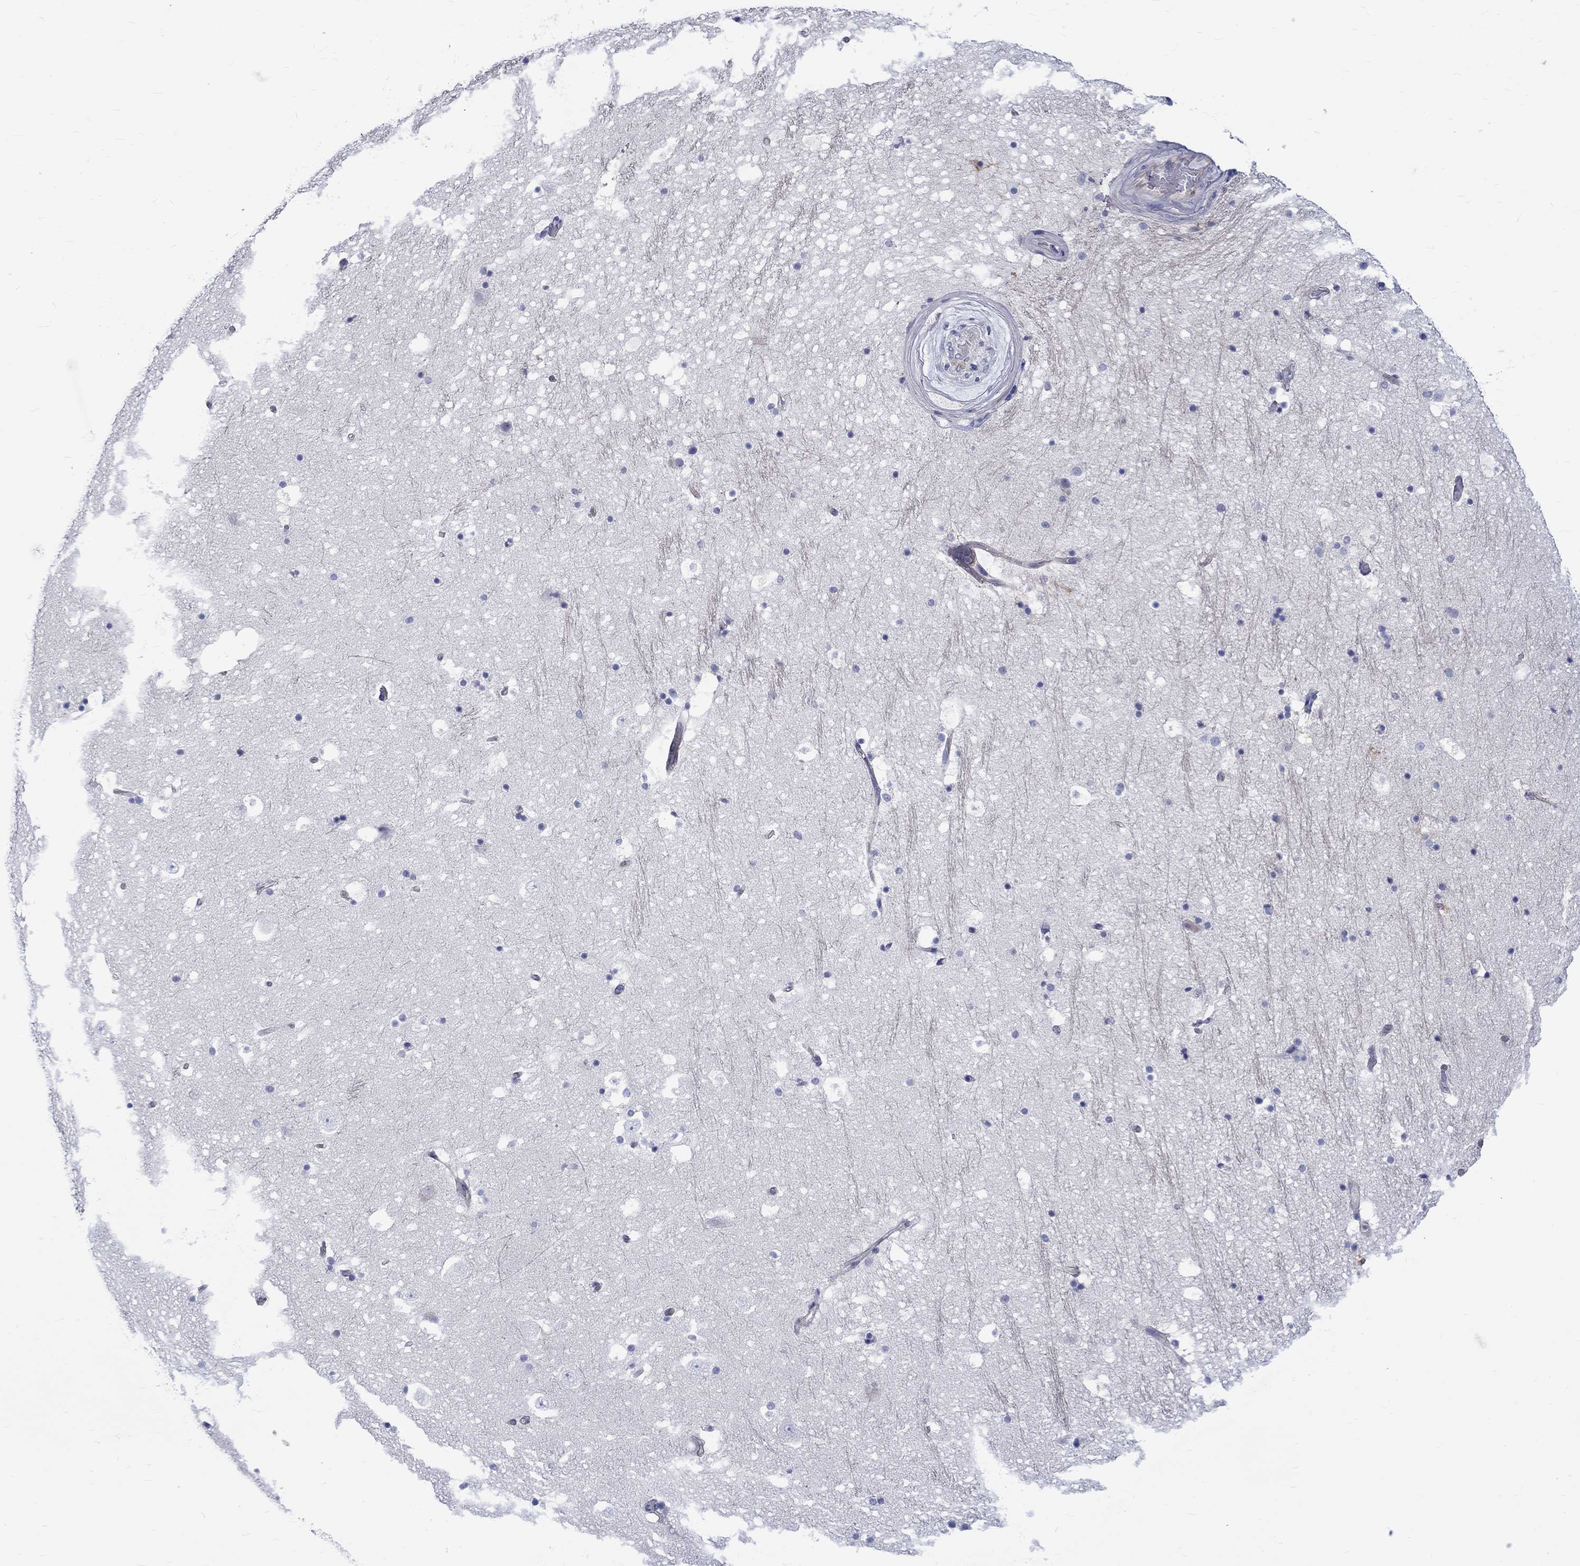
{"staining": {"intensity": "negative", "quantity": "none", "location": "none"}, "tissue": "hippocampus", "cell_type": "Glial cells", "image_type": "normal", "snomed": [{"axis": "morphology", "description": "Normal tissue, NOS"}, {"axis": "topography", "description": "Hippocampus"}], "caption": "A micrograph of human hippocampus is negative for staining in glial cells.", "gene": "SH2D7", "patient": {"sex": "male", "age": 51}}